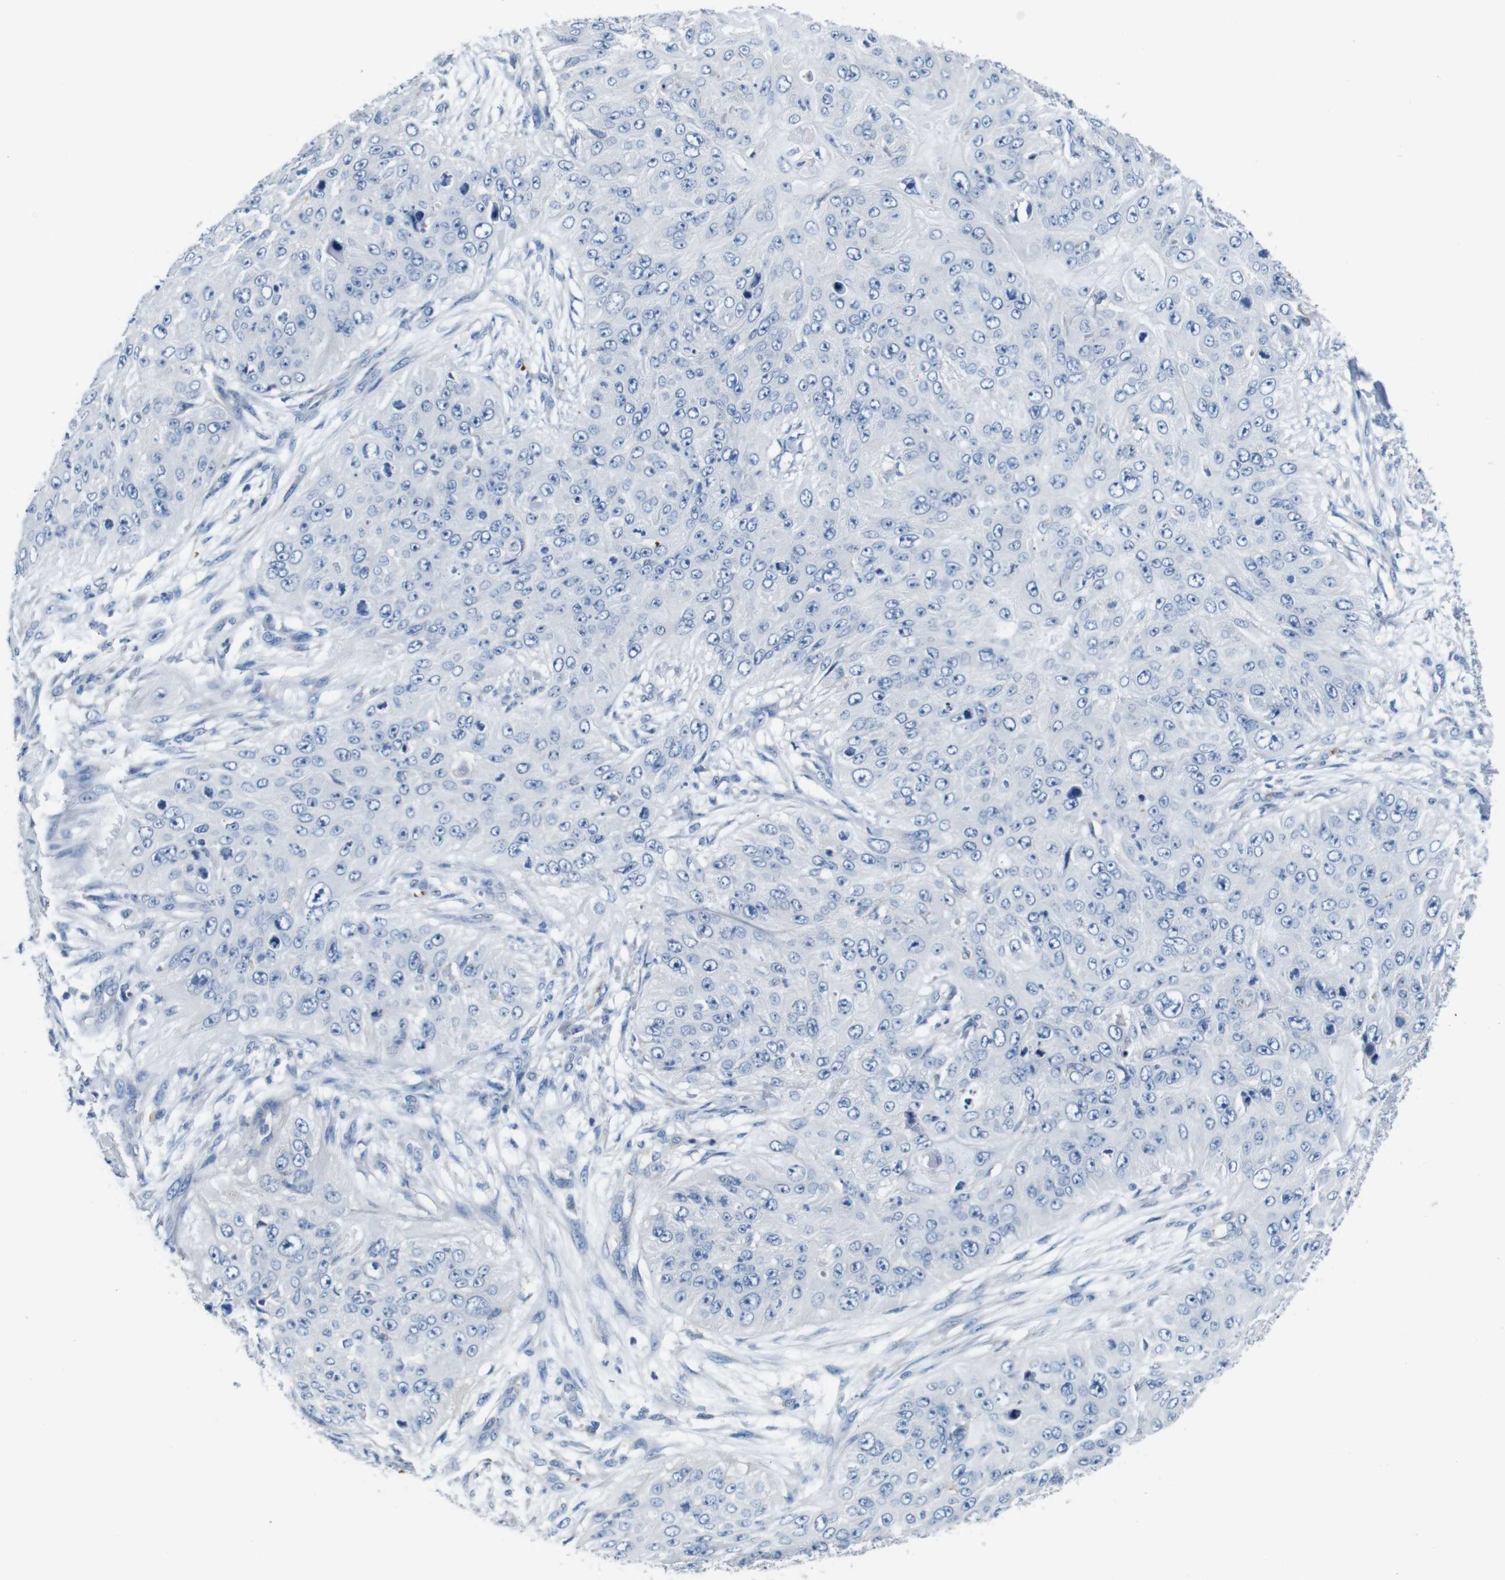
{"staining": {"intensity": "negative", "quantity": "none", "location": "none"}, "tissue": "skin cancer", "cell_type": "Tumor cells", "image_type": "cancer", "snomed": [{"axis": "morphology", "description": "Squamous cell carcinoma, NOS"}, {"axis": "topography", "description": "Skin"}], "caption": "Tumor cells show no significant protein expression in skin squamous cell carcinoma.", "gene": "IGSF8", "patient": {"sex": "female", "age": 80}}